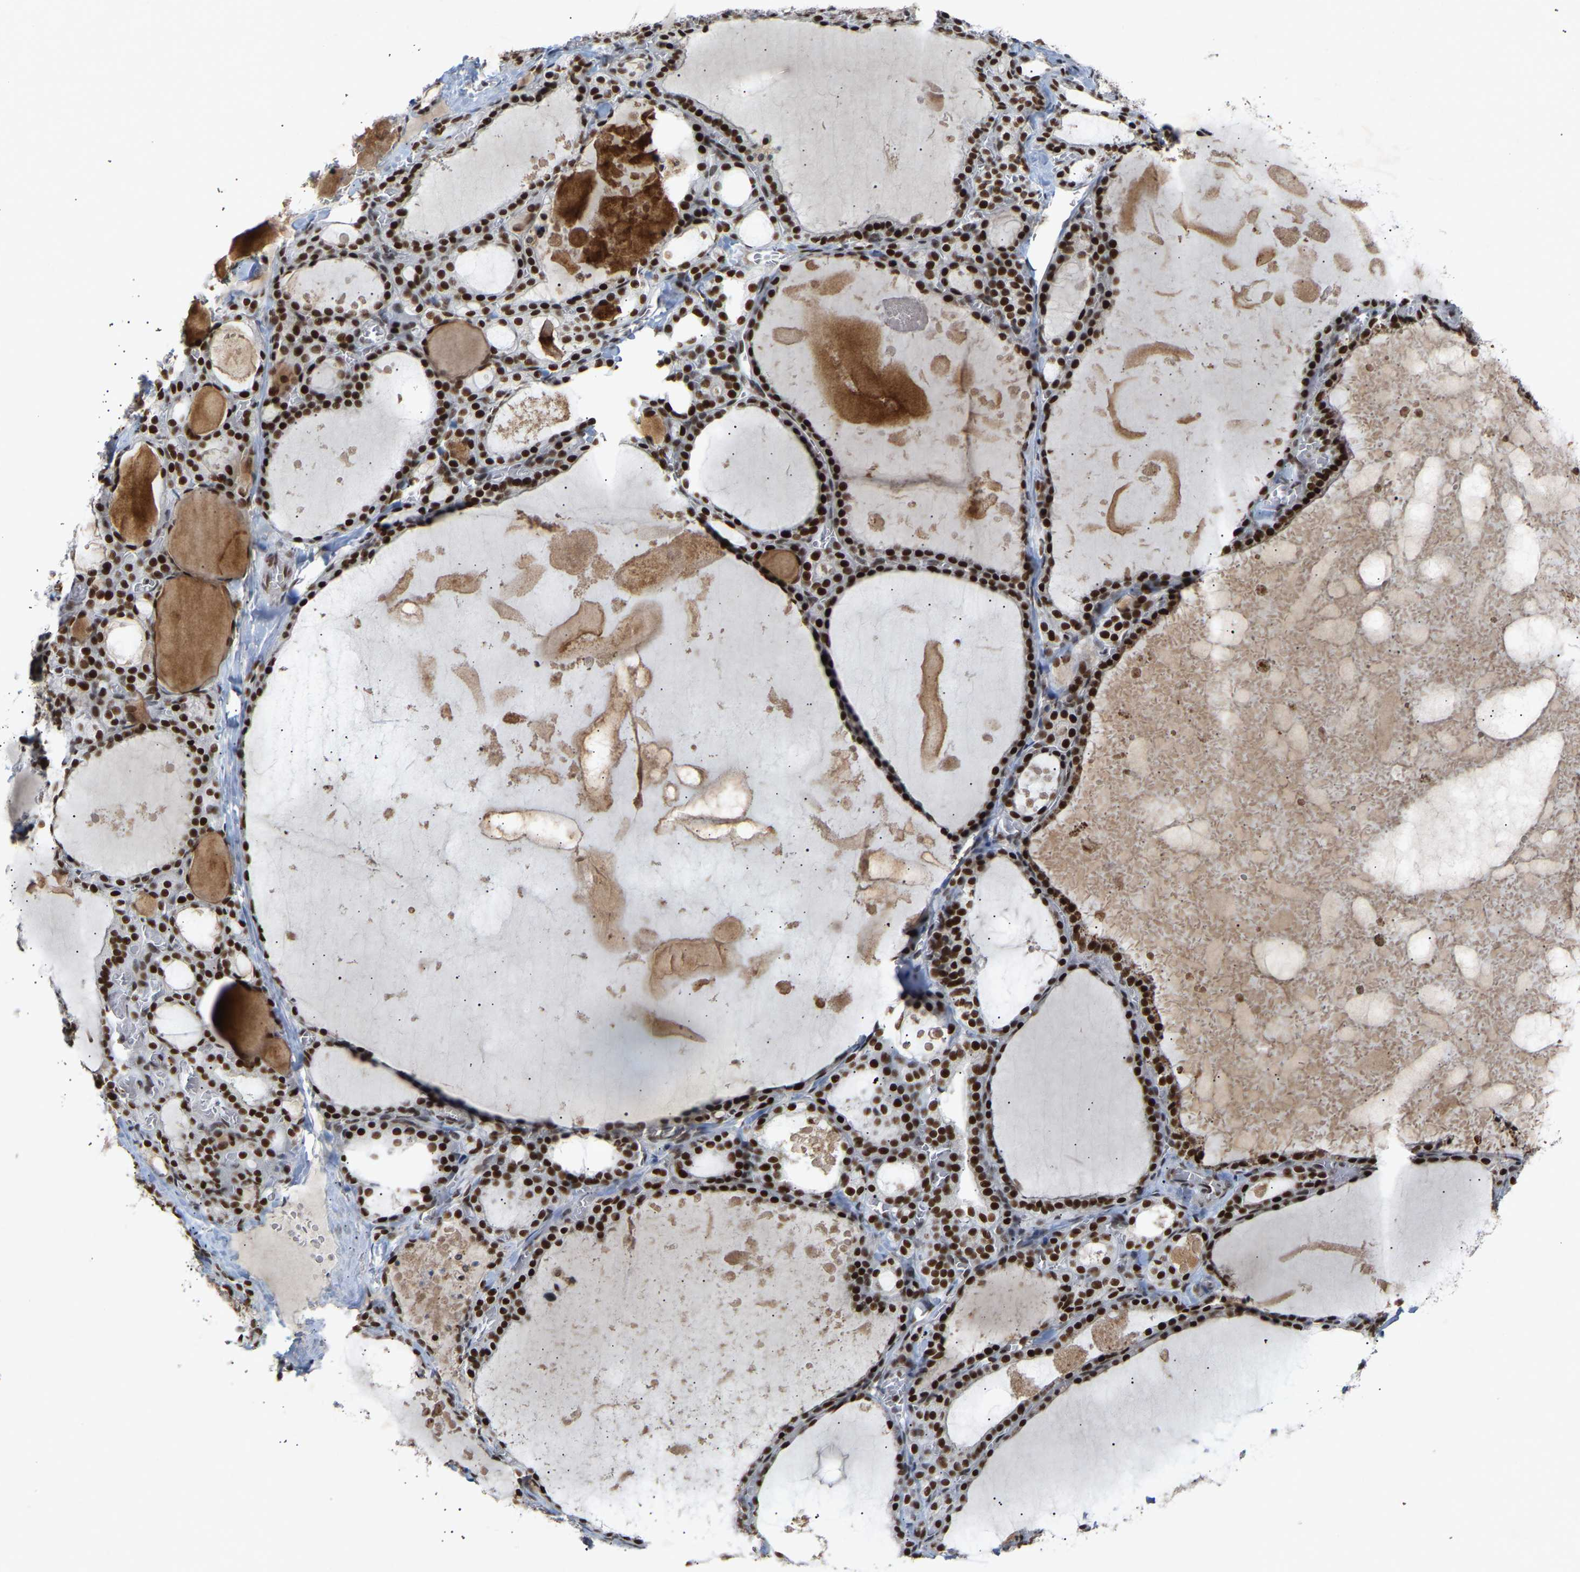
{"staining": {"intensity": "strong", "quantity": ">75%", "location": "nuclear"}, "tissue": "thyroid gland", "cell_type": "Glandular cells", "image_type": "normal", "snomed": [{"axis": "morphology", "description": "Normal tissue, NOS"}, {"axis": "topography", "description": "Thyroid gland"}], "caption": "About >75% of glandular cells in normal human thyroid gland reveal strong nuclear protein staining as visualized by brown immunohistochemical staining.", "gene": "NELFB", "patient": {"sex": "male", "age": 56}}